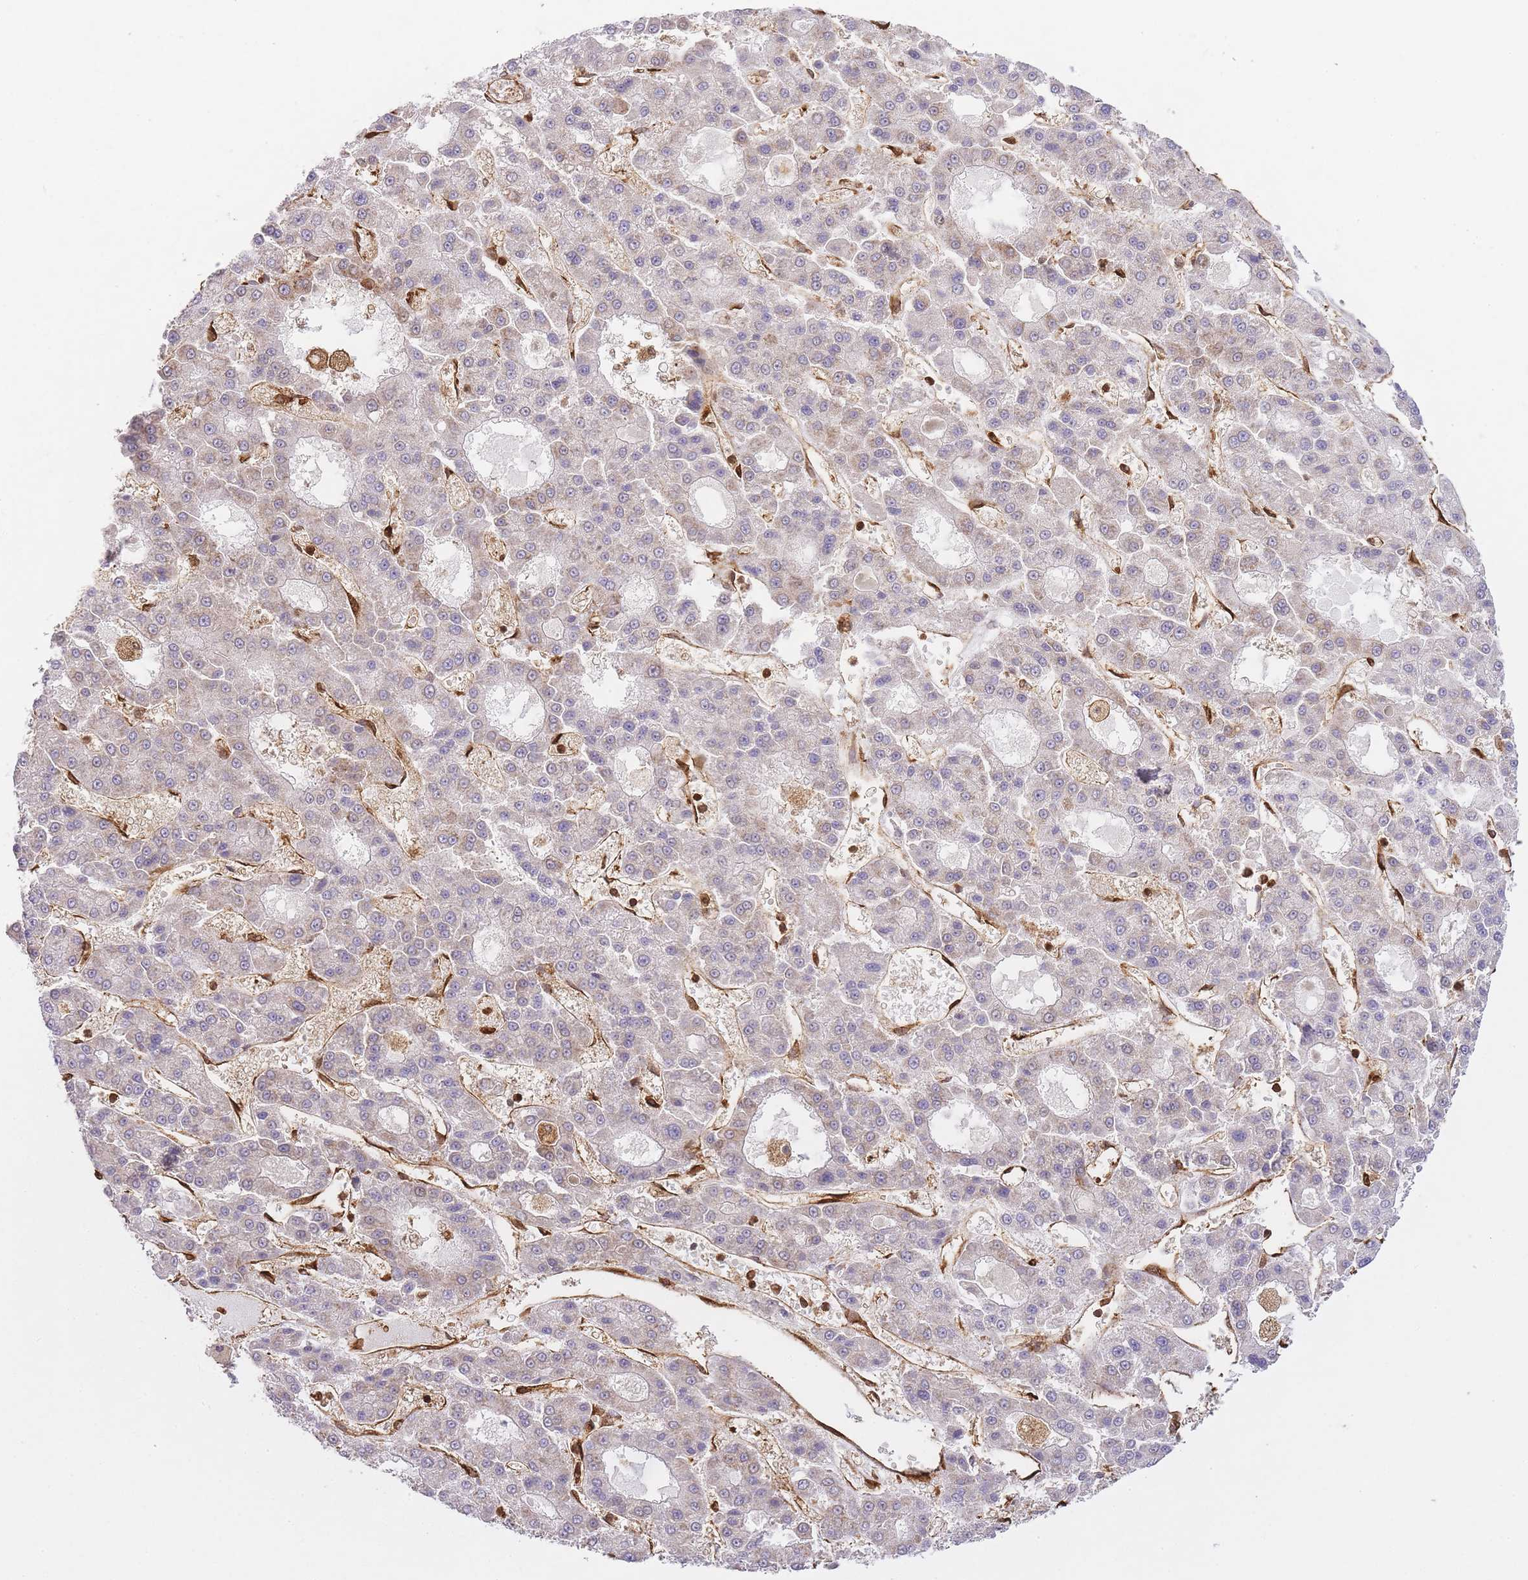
{"staining": {"intensity": "weak", "quantity": "25%-75%", "location": "cytoplasmic/membranous"}, "tissue": "liver cancer", "cell_type": "Tumor cells", "image_type": "cancer", "snomed": [{"axis": "morphology", "description": "Carcinoma, Hepatocellular, NOS"}, {"axis": "topography", "description": "Liver"}], "caption": "The histopathology image shows staining of liver cancer (hepatocellular carcinoma), revealing weak cytoplasmic/membranous protein expression (brown color) within tumor cells. (brown staining indicates protein expression, while blue staining denotes nuclei).", "gene": "MSN", "patient": {"sex": "male", "age": 70}}